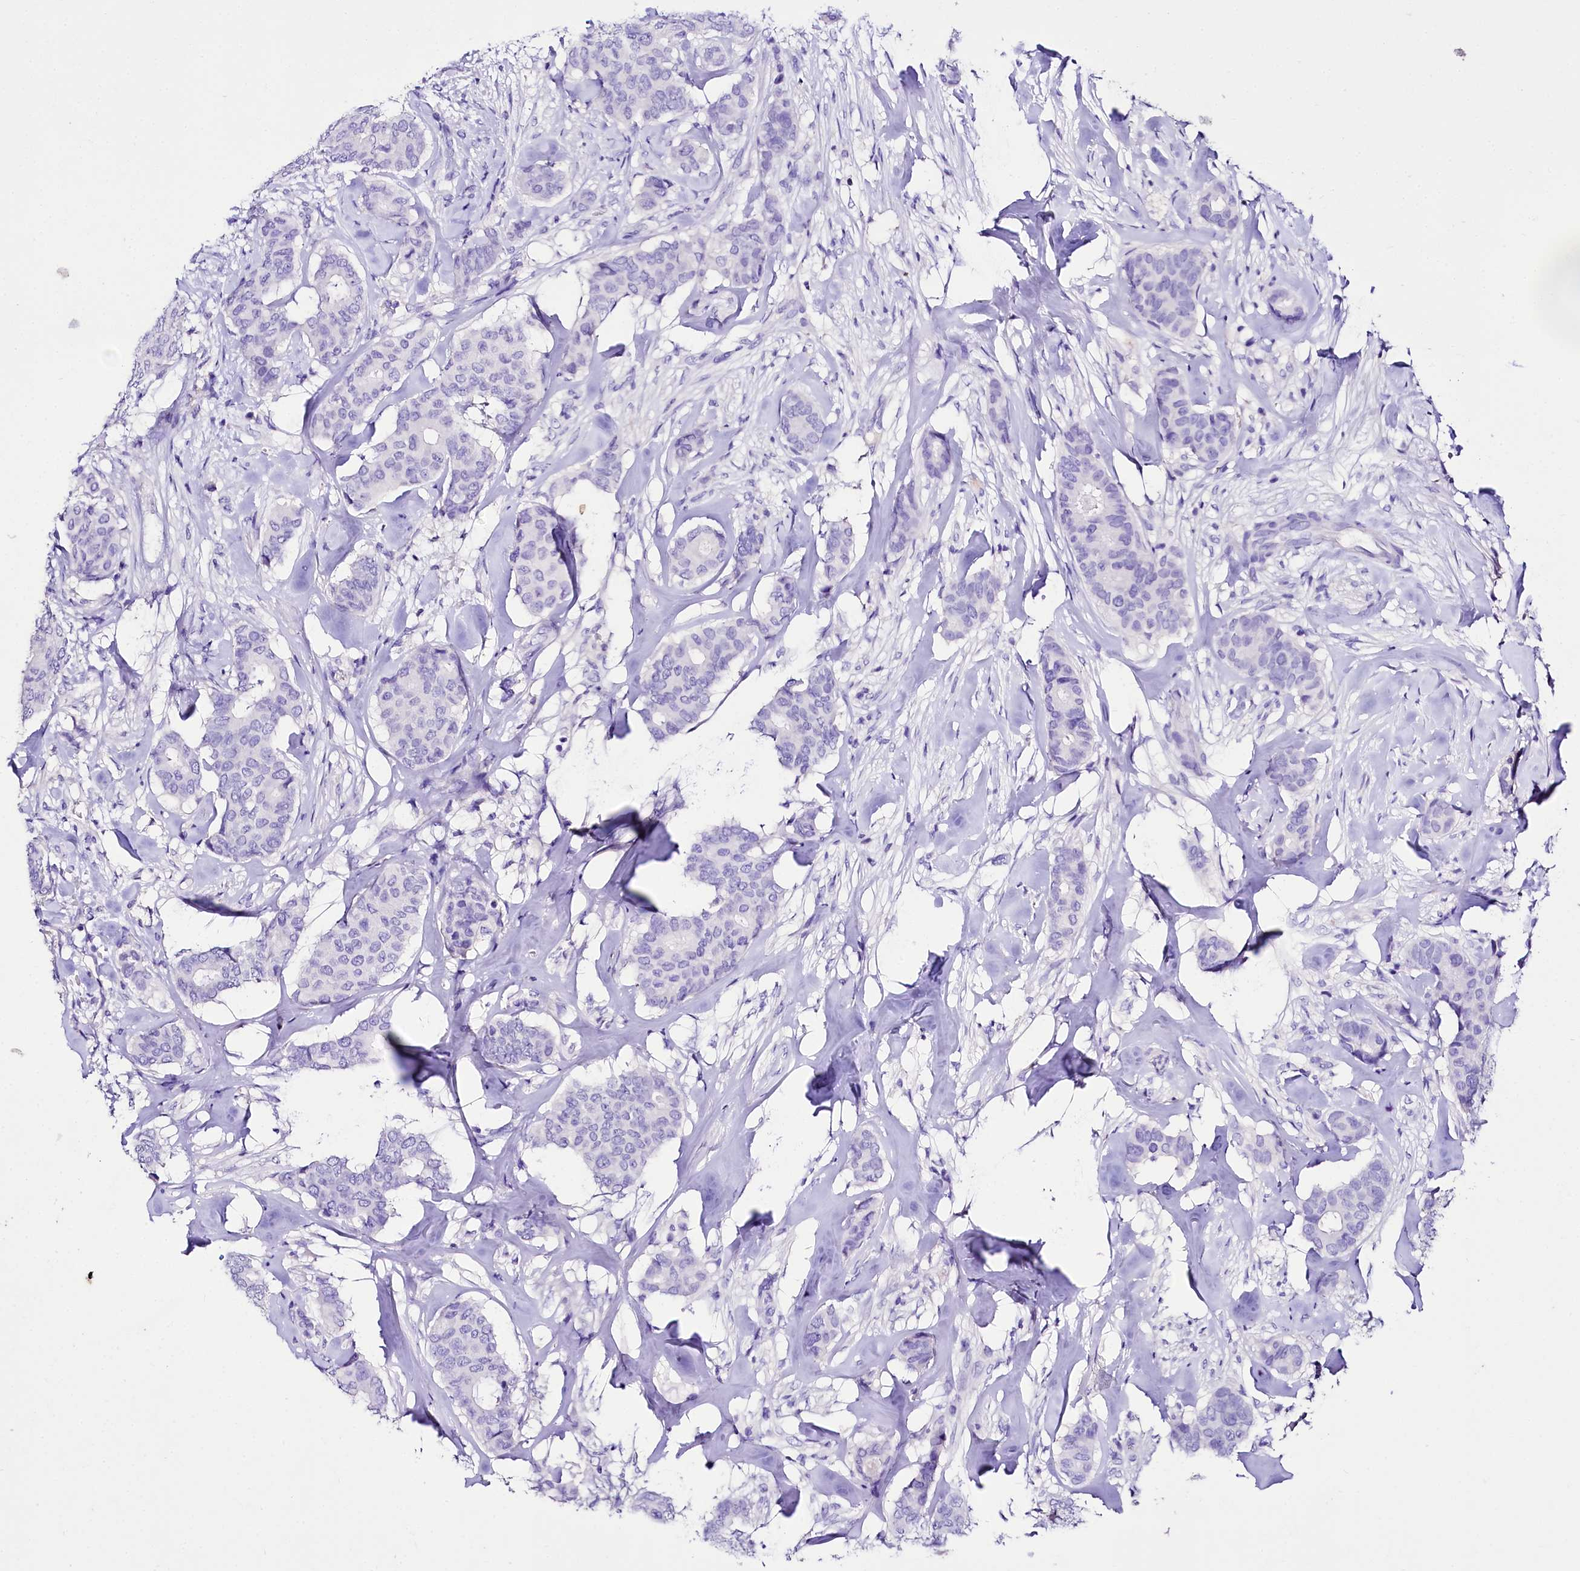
{"staining": {"intensity": "negative", "quantity": "none", "location": "none"}, "tissue": "breast cancer", "cell_type": "Tumor cells", "image_type": "cancer", "snomed": [{"axis": "morphology", "description": "Duct carcinoma"}, {"axis": "topography", "description": "Breast"}], "caption": "Breast cancer stained for a protein using immunohistochemistry (IHC) exhibits no staining tumor cells.", "gene": "A2ML1", "patient": {"sex": "female", "age": 75}}